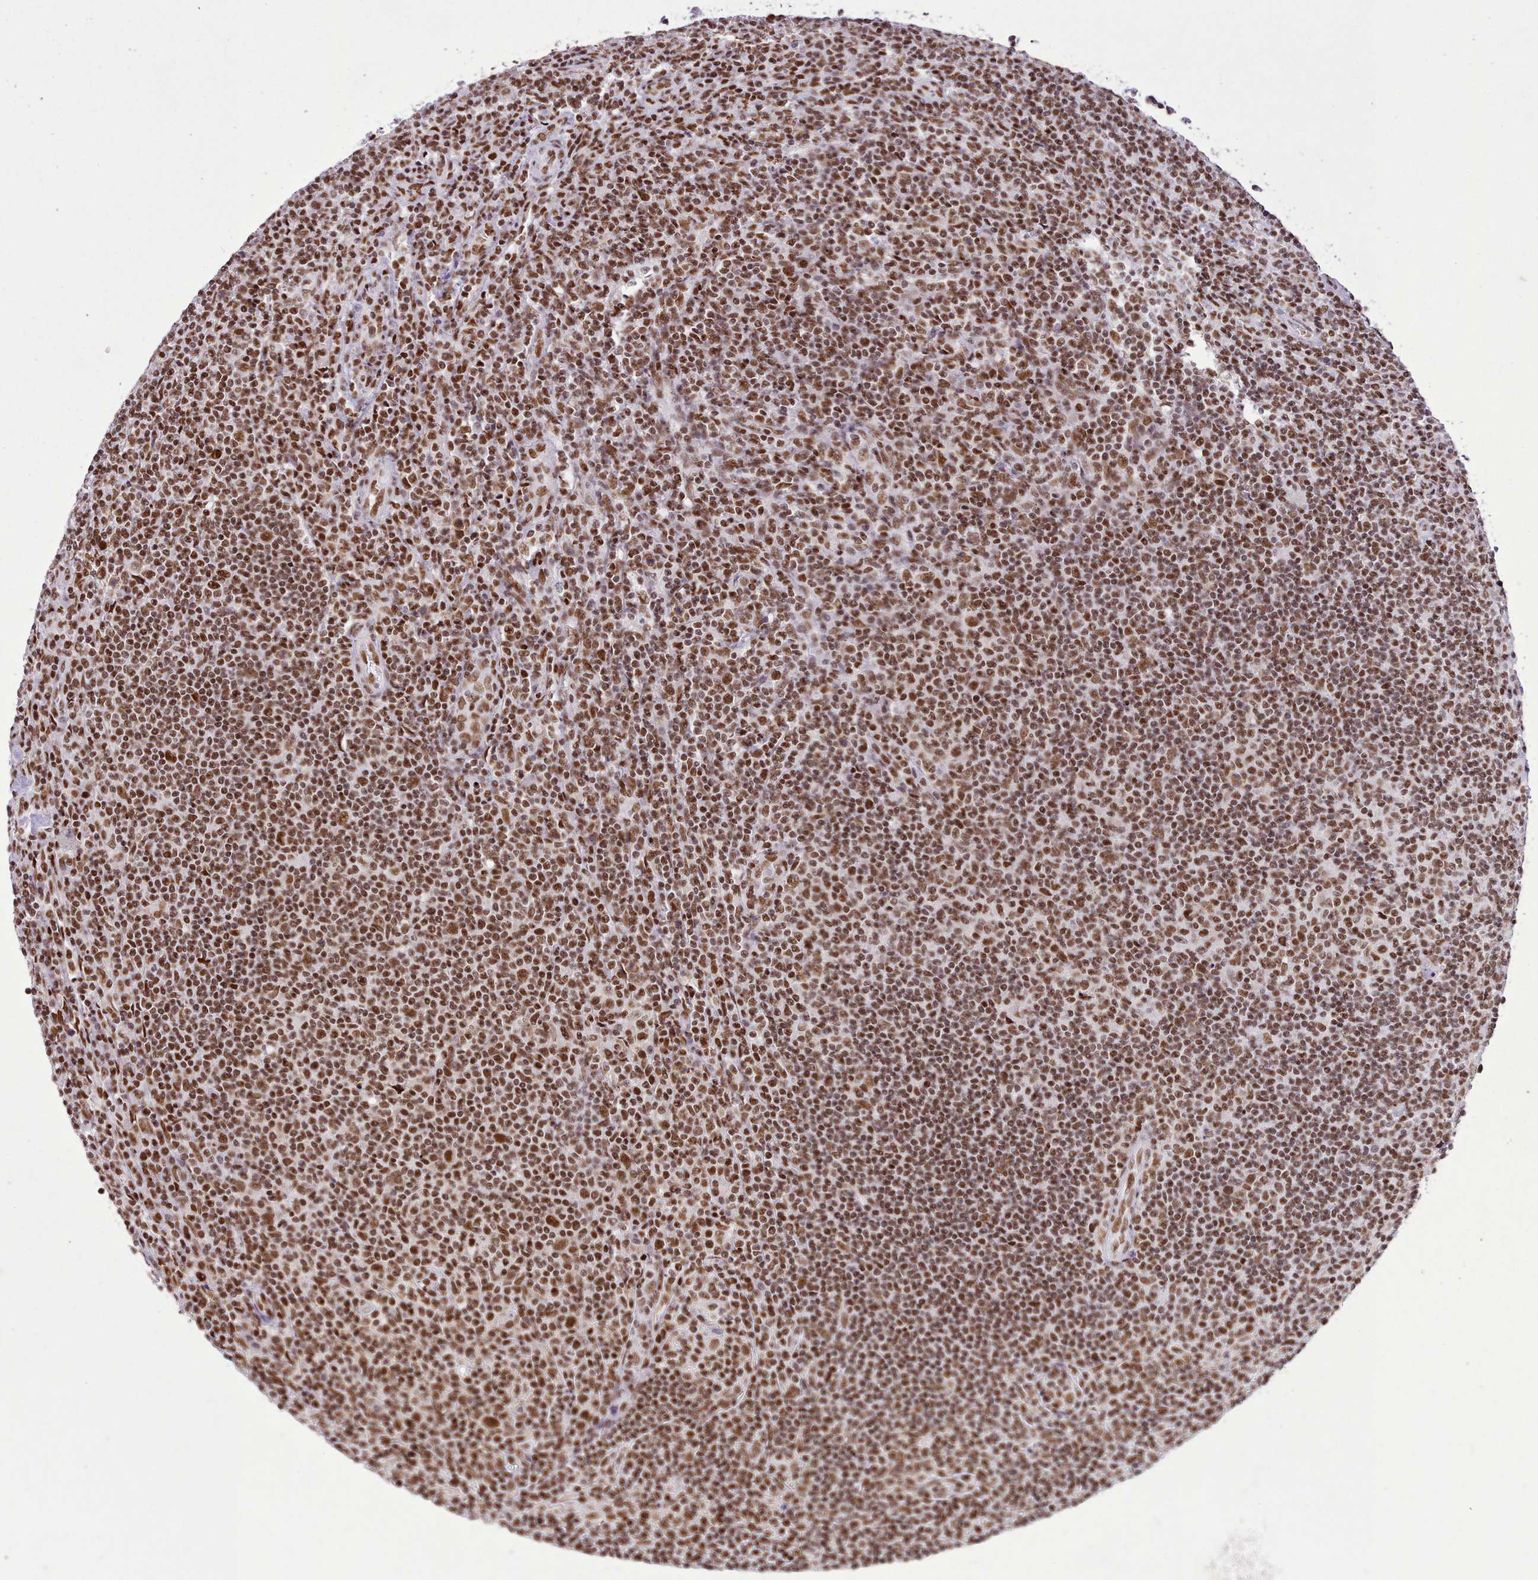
{"staining": {"intensity": "moderate", "quantity": ">75%", "location": "nuclear"}, "tissue": "lymphoma", "cell_type": "Tumor cells", "image_type": "cancer", "snomed": [{"axis": "morphology", "description": "Hodgkin's disease, NOS"}, {"axis": "topography", "description": "Lymph node"}], "caption": "Brown immunohistochemical staining in Hodgkin's disease demonstrates moderate nuclear staining in about >75% of tumor cells.", "gene": "TAF15", "patient": {"sex": "male", "age": 83}}